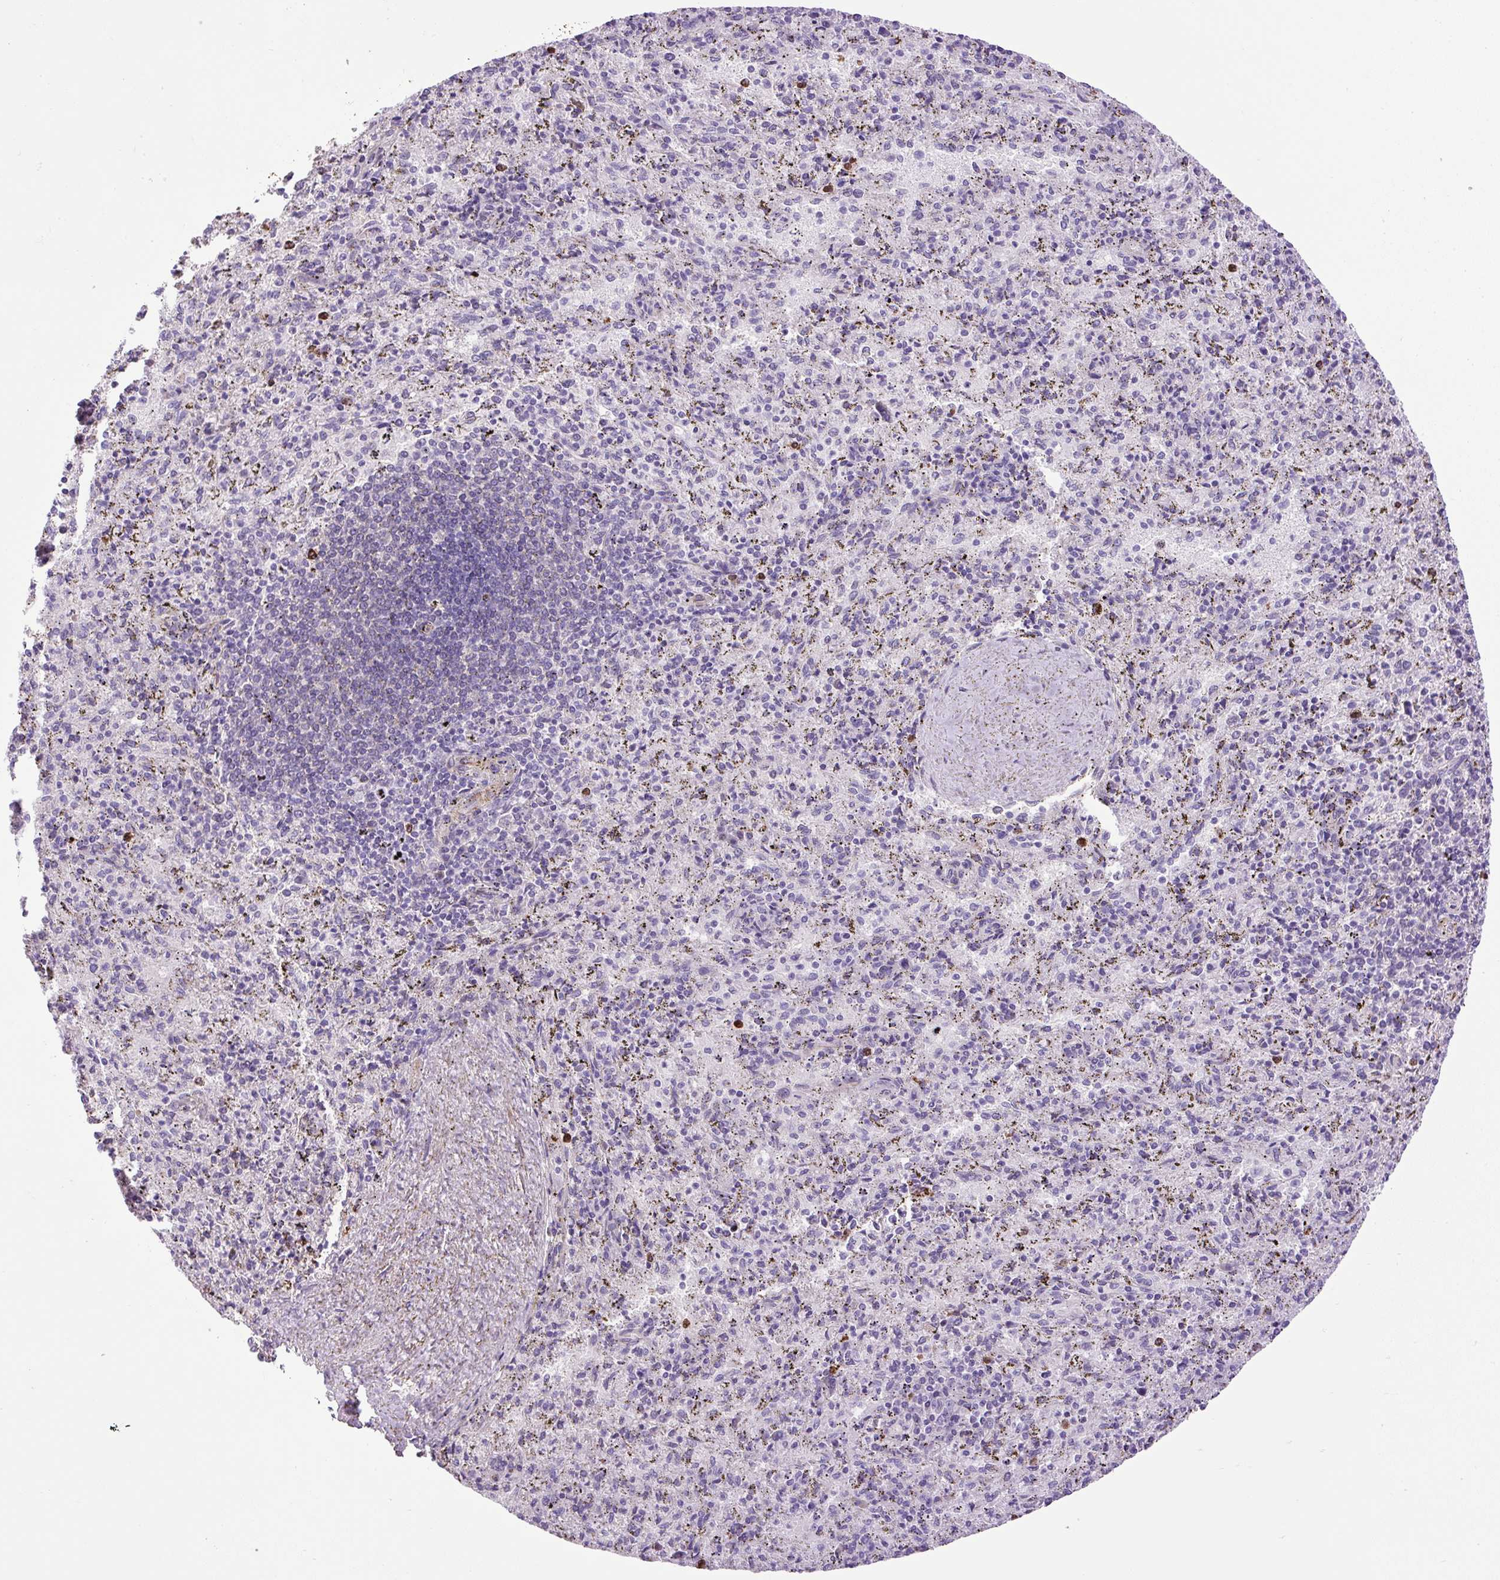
{"staining": {"intensity": "negative", "quantity": "none", "location": "none"}, "tissue": "spleen", "cell_type": "Cells in red pulp", "image_type": "normal", "snomed": [{"axis": "morphology", "description": "Normal tissue, NOS"}, {"axis": "topography", "description": "Spleen"}], "caption": "Benign spleen was stained to show a protein in brown. There is no significant expression in cells in red pulp. (DAB immunohistochemistry (IHC), high magnification).", "gene": "VWA7", "patient": {"sex": "male", "age": 57}}